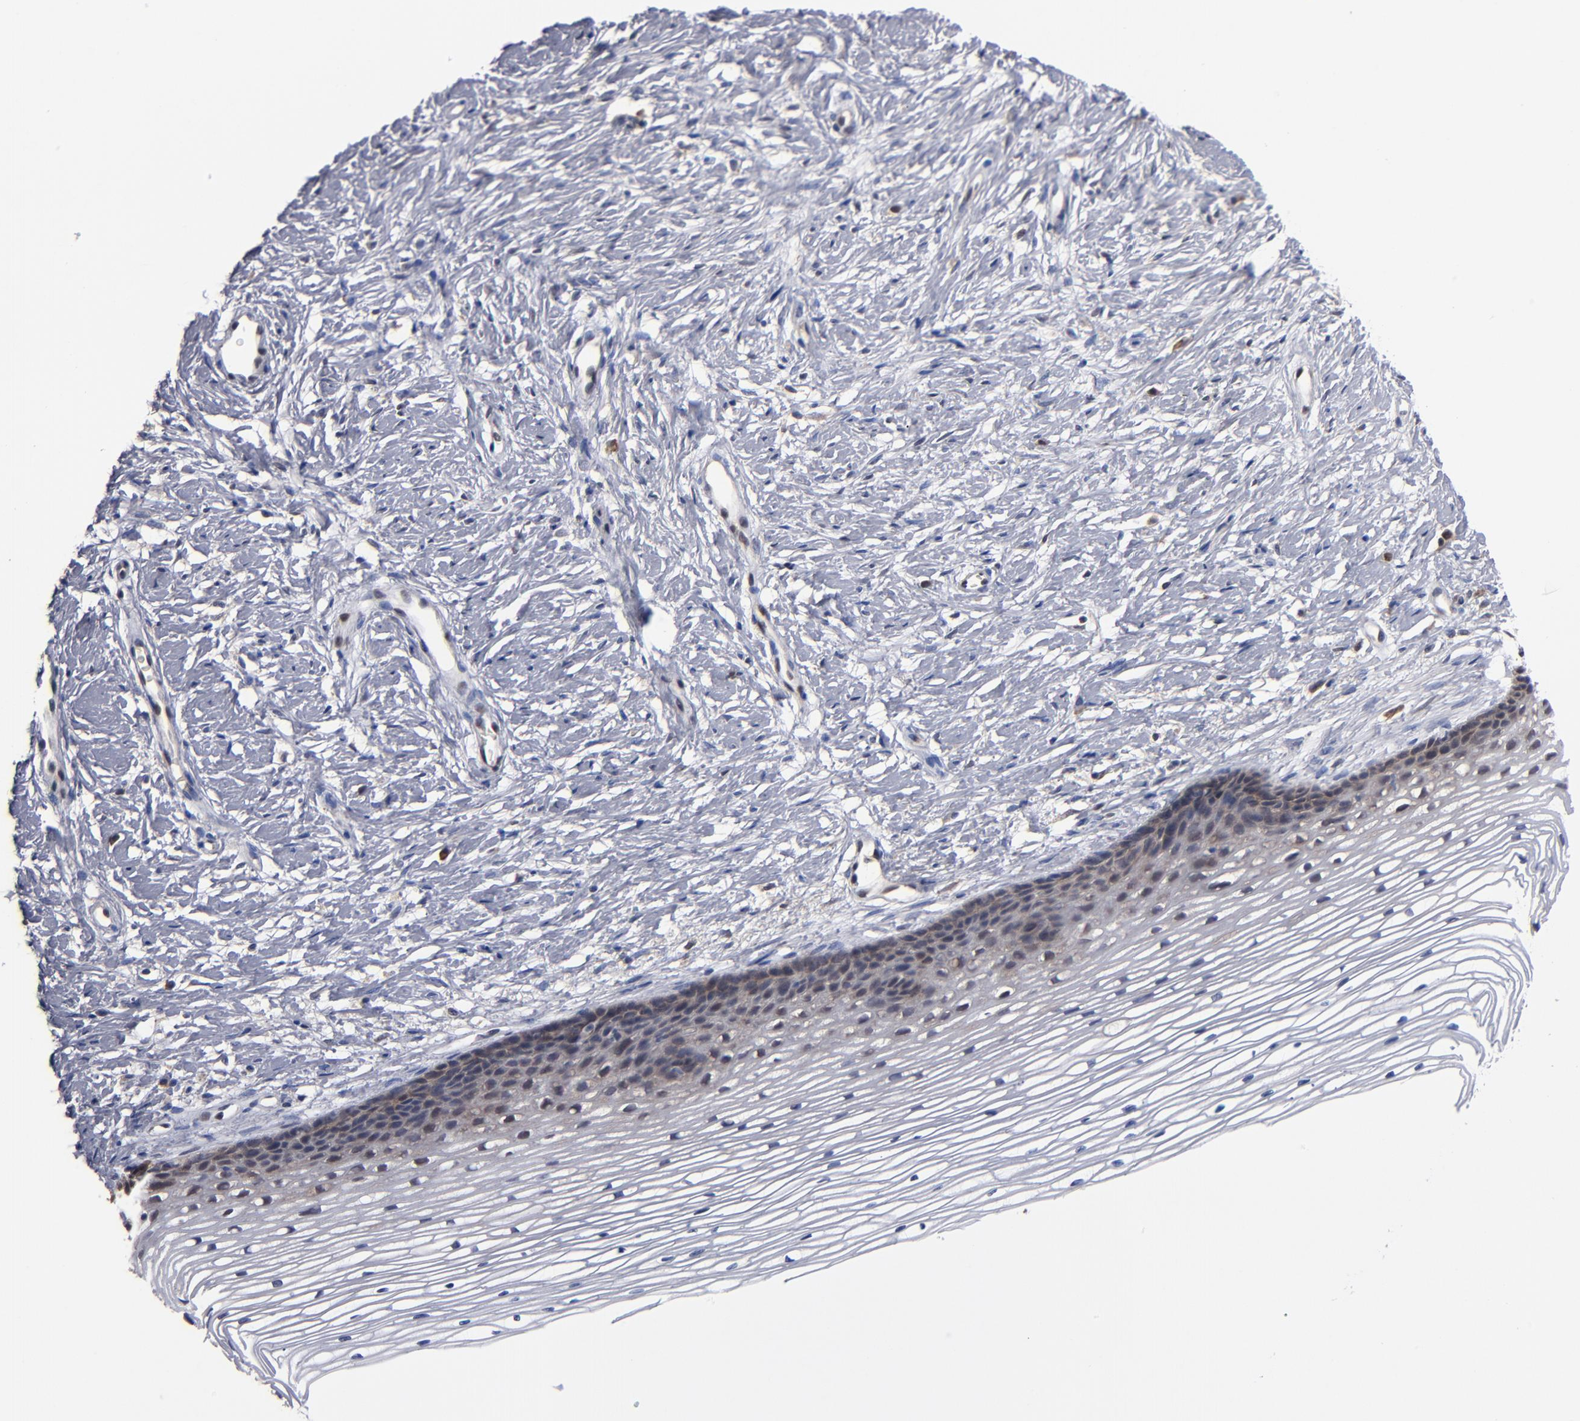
{"staining": {"intensity": "strong", "quantity": ">75%", "location": "cytoplasmic/membranous"}, "tissue": "cervix", "cell_type": "Glandular cells", "image_type": "normal", "snomed": [{"axis": "morphology", "description": "Normal tissue, NOS"}, {"axis": "topography", "description": "Cervix"}], "caption": "Glandular cells reveal strong cytoplasmic/membranous expression in about >75% of cells in normal cervix. The staining was performed using DAB, with brown indicating positive protein expression. Nuclei are stained blue with hematoxylin.", "gene": "ALG13", "patient": {"sex": "female", "age": 77}}